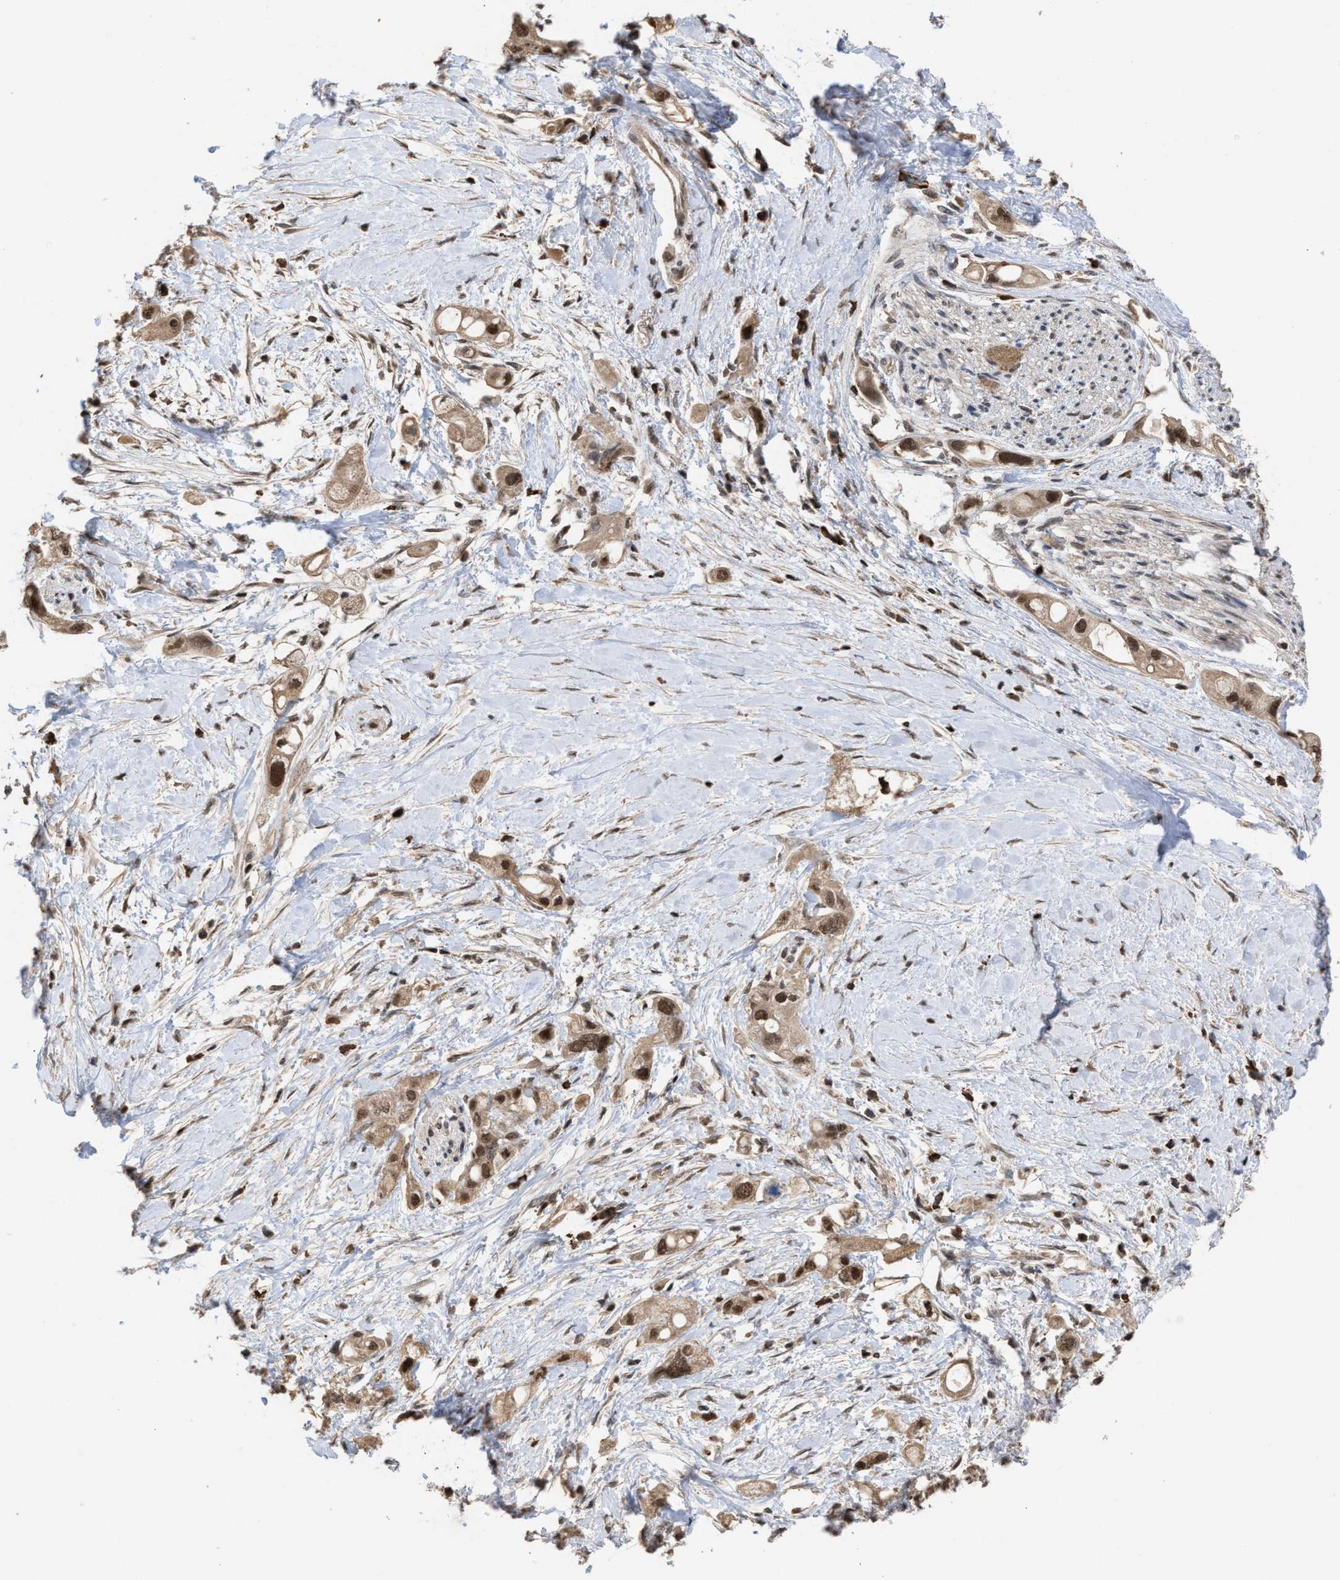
{"staining": {"intensity": "moderate", "quantity": ">75%", "location": "cytoplasmic/membranous,nuclear"}, "tissue": "pancreatic cancer", "cell_type": "Tumor cells", "image_type": "cancer", "snomed": [{"axis": "morphology", "description": "Adenocarcinoma, NOS"}, {"axis": "topography", "description": "Pancreas"}], "caption": "Pancreatic adenocarcinoma tissue exhibits moderate cytoplasmic/membranous and nuclear staining in approximately >75% of tumor cells, visualized by immunohistochemistry. (Brightfield microscopy of DAB IHC at high magnification).", "gene": "C9orf78", "patient": {"sex": "female", "age": 56}}